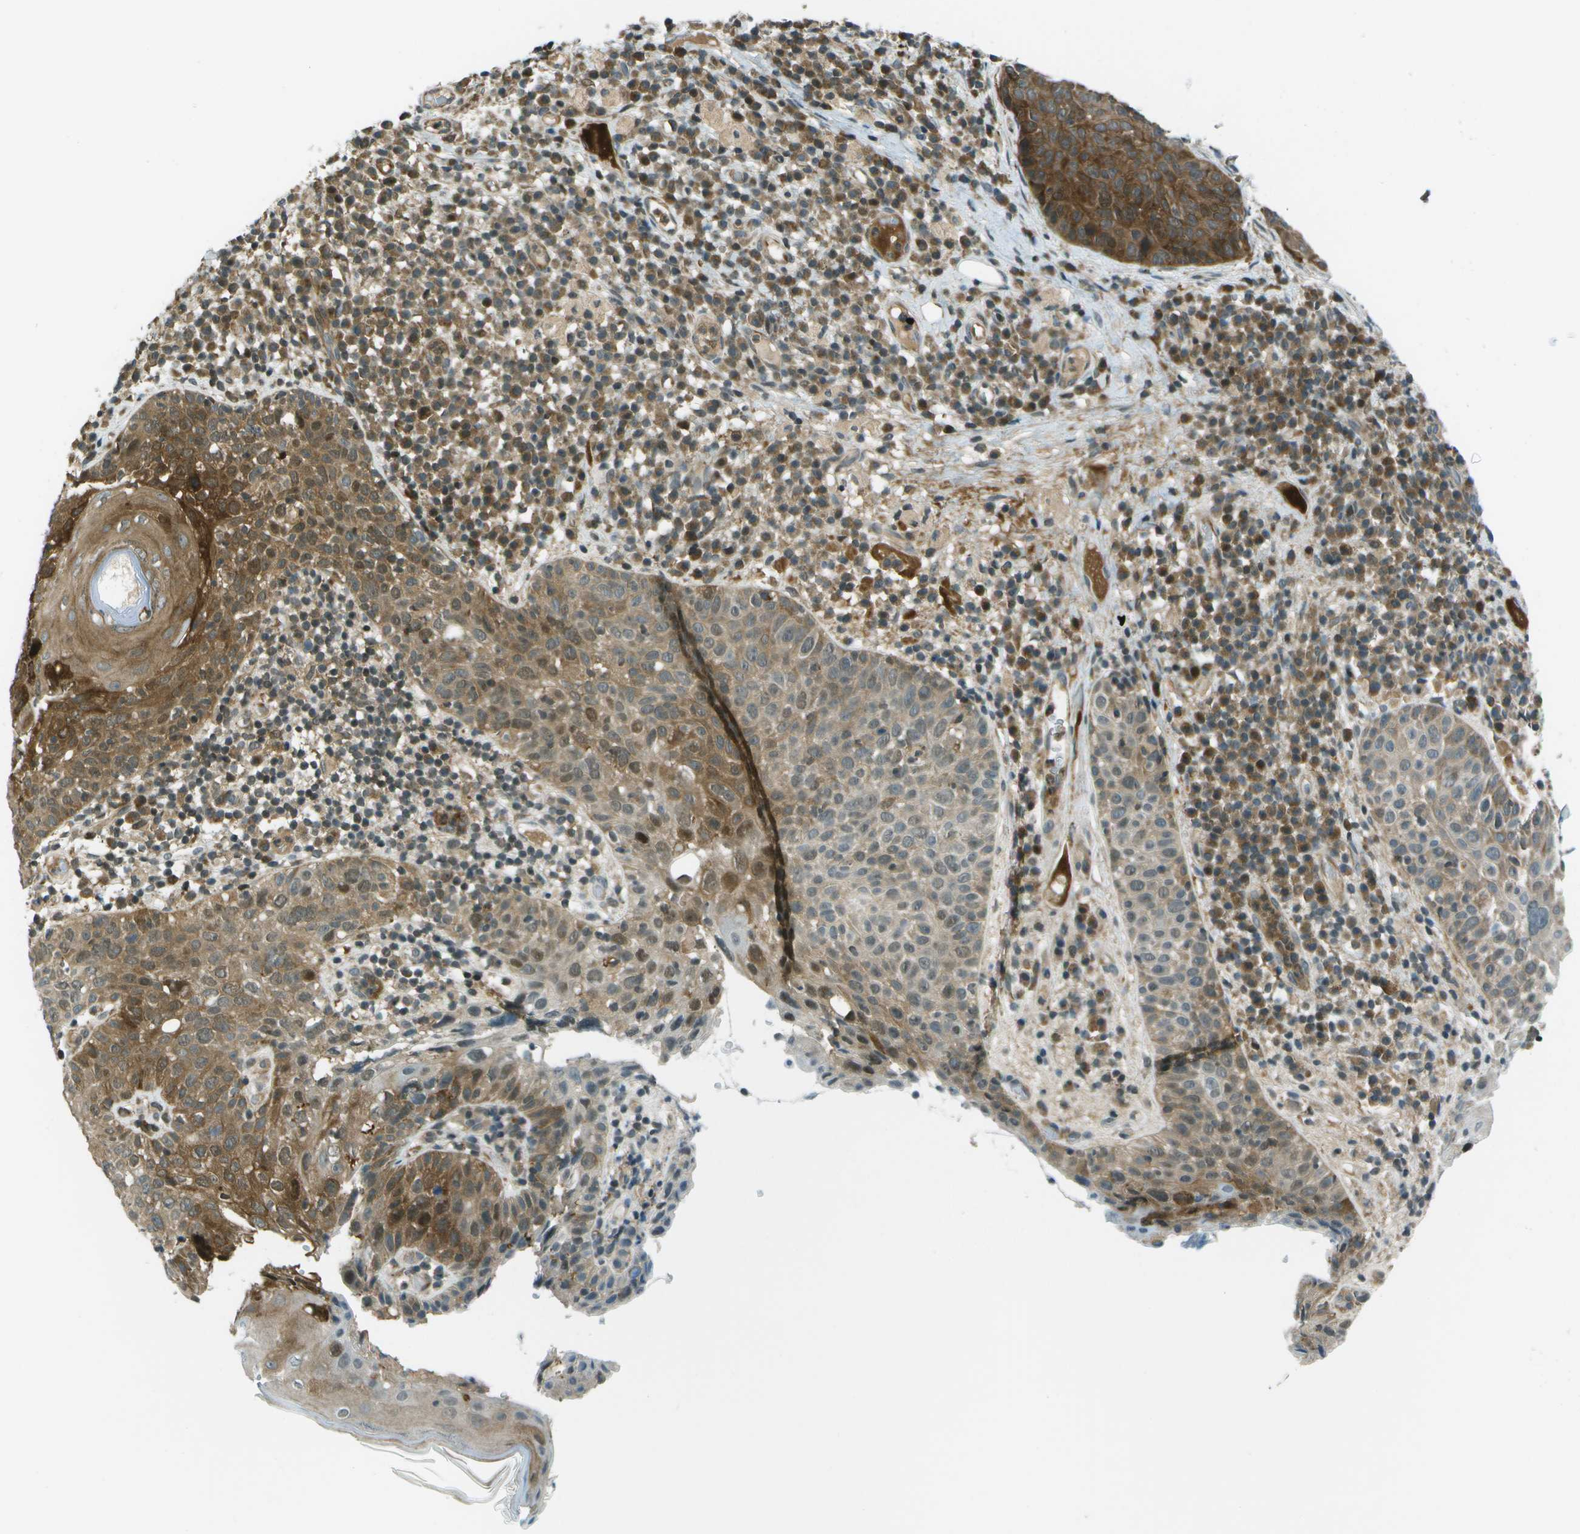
{"staining": {"intensity": "moderate", "quantity": ">75%", "location": "cytoplasmic/membranous"}, "tissue": "skin cancer", "cell_type": "Tumor cells", "image_type": "cancer", "snomed": [{"axis": "morphology", "description": "Squamous cell carcinoma in situ, NOS"}, {"axis": "morphology", "description": "Squamous cell carcinoma, NOS"}, {"axis": "topography", "description": "Skin"}], "caption": "Moderate cytoplasmic/membranous staining is seen in about >75% of tumor cells in skin cancer (squamous cell carcinoma in situ).", "gene": "TMEM19", "patient": {"sex": "male", "age": 93}}